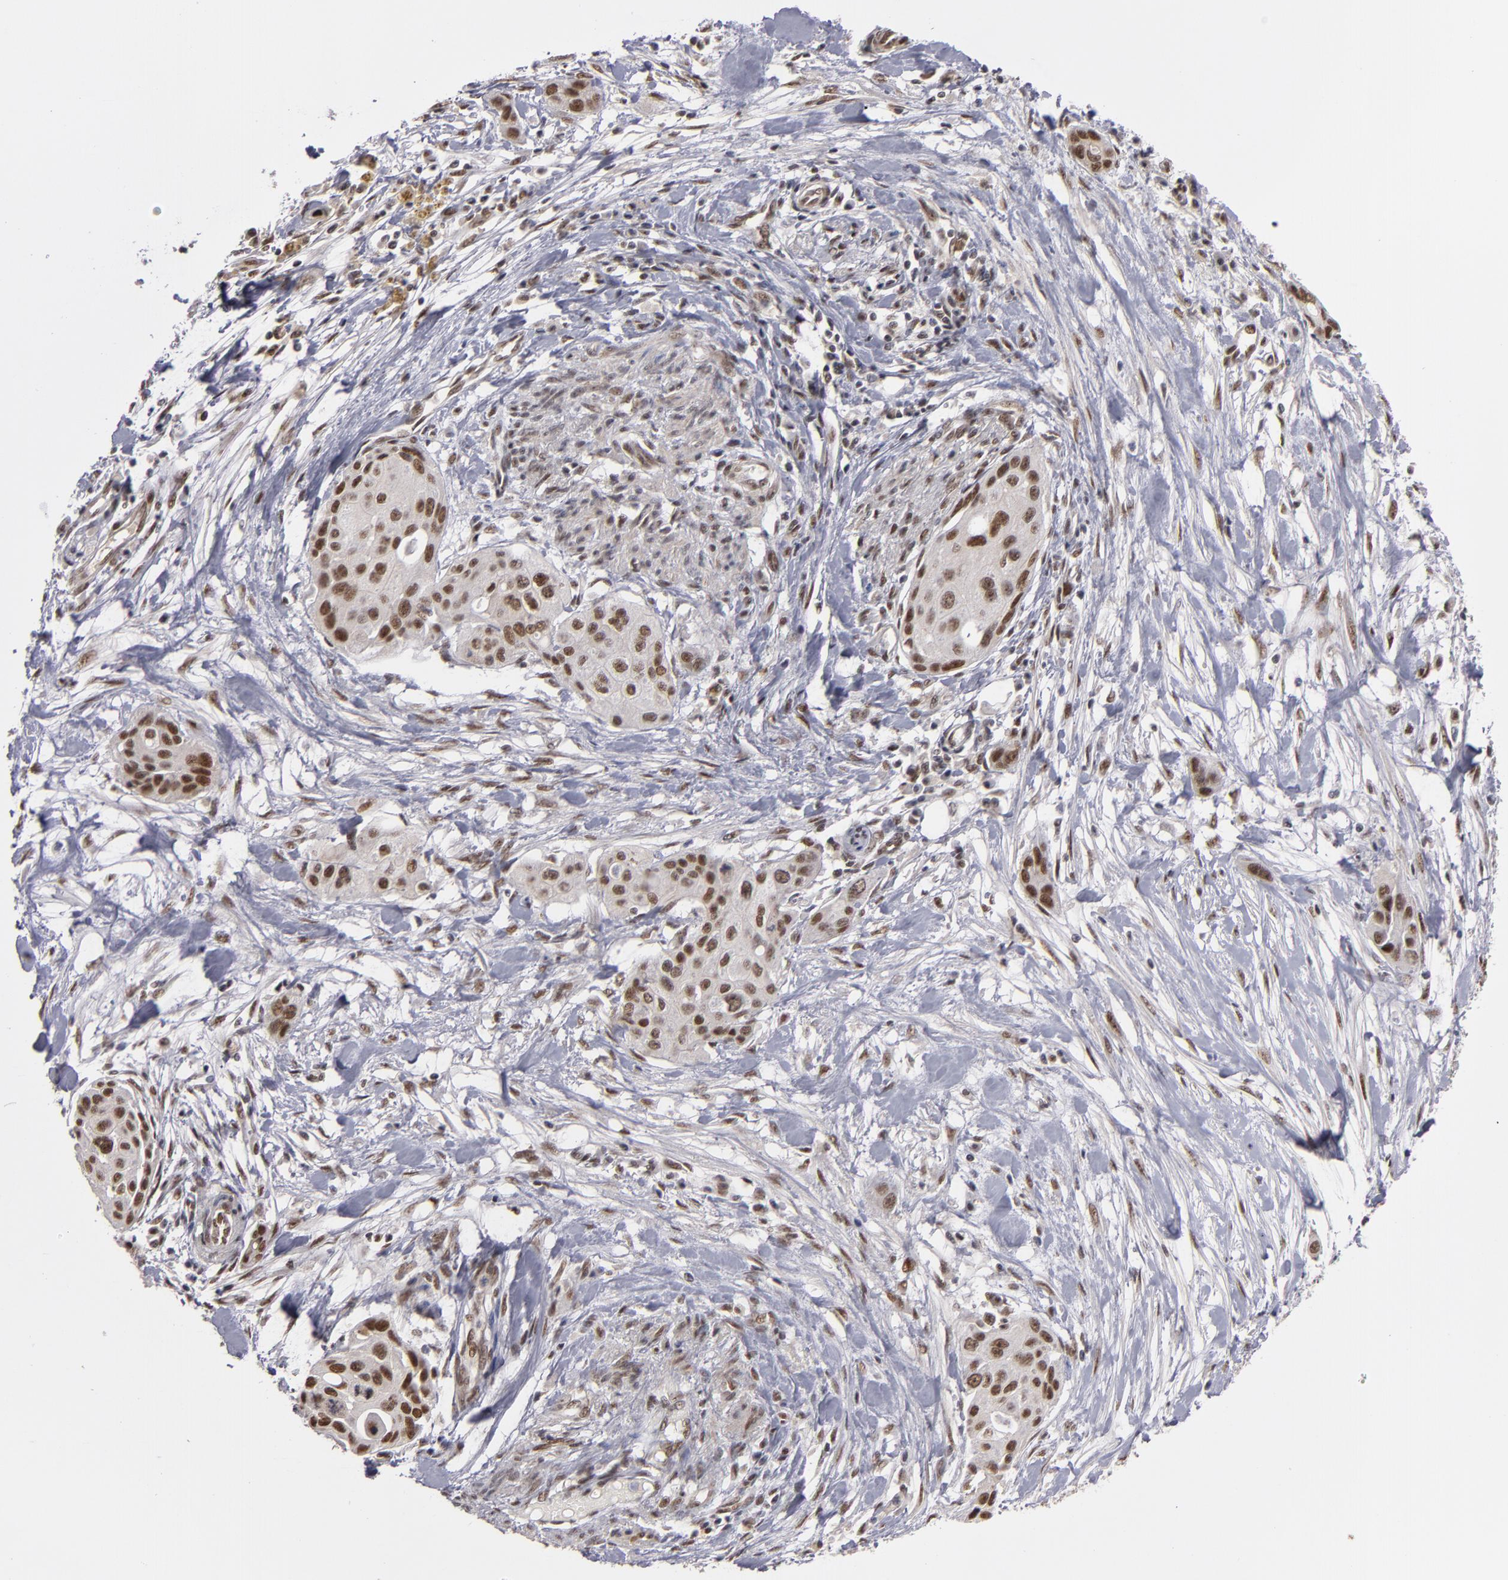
{"staining": {"intensity": "moderate", "quantity": ">75%", "location": "nuclear"}, "tissue": "pancreatic cancer", "cell_type": "Tumor cells", "image_type": "cancer", "snomed": [{"axis": "morphology", "description": "Adenocarcinoma, NOS"}, {"axis": "topography", "description": "Pancreas"}], "caption": "Immunohistochemical staining of human pancreatic cancer (adenocarcinoma) exhibits moderate nuclear protein expression in about >75% of tumor cells.", "gene": "ZNF234", "patient": {"sex": "female", "age": 60}}